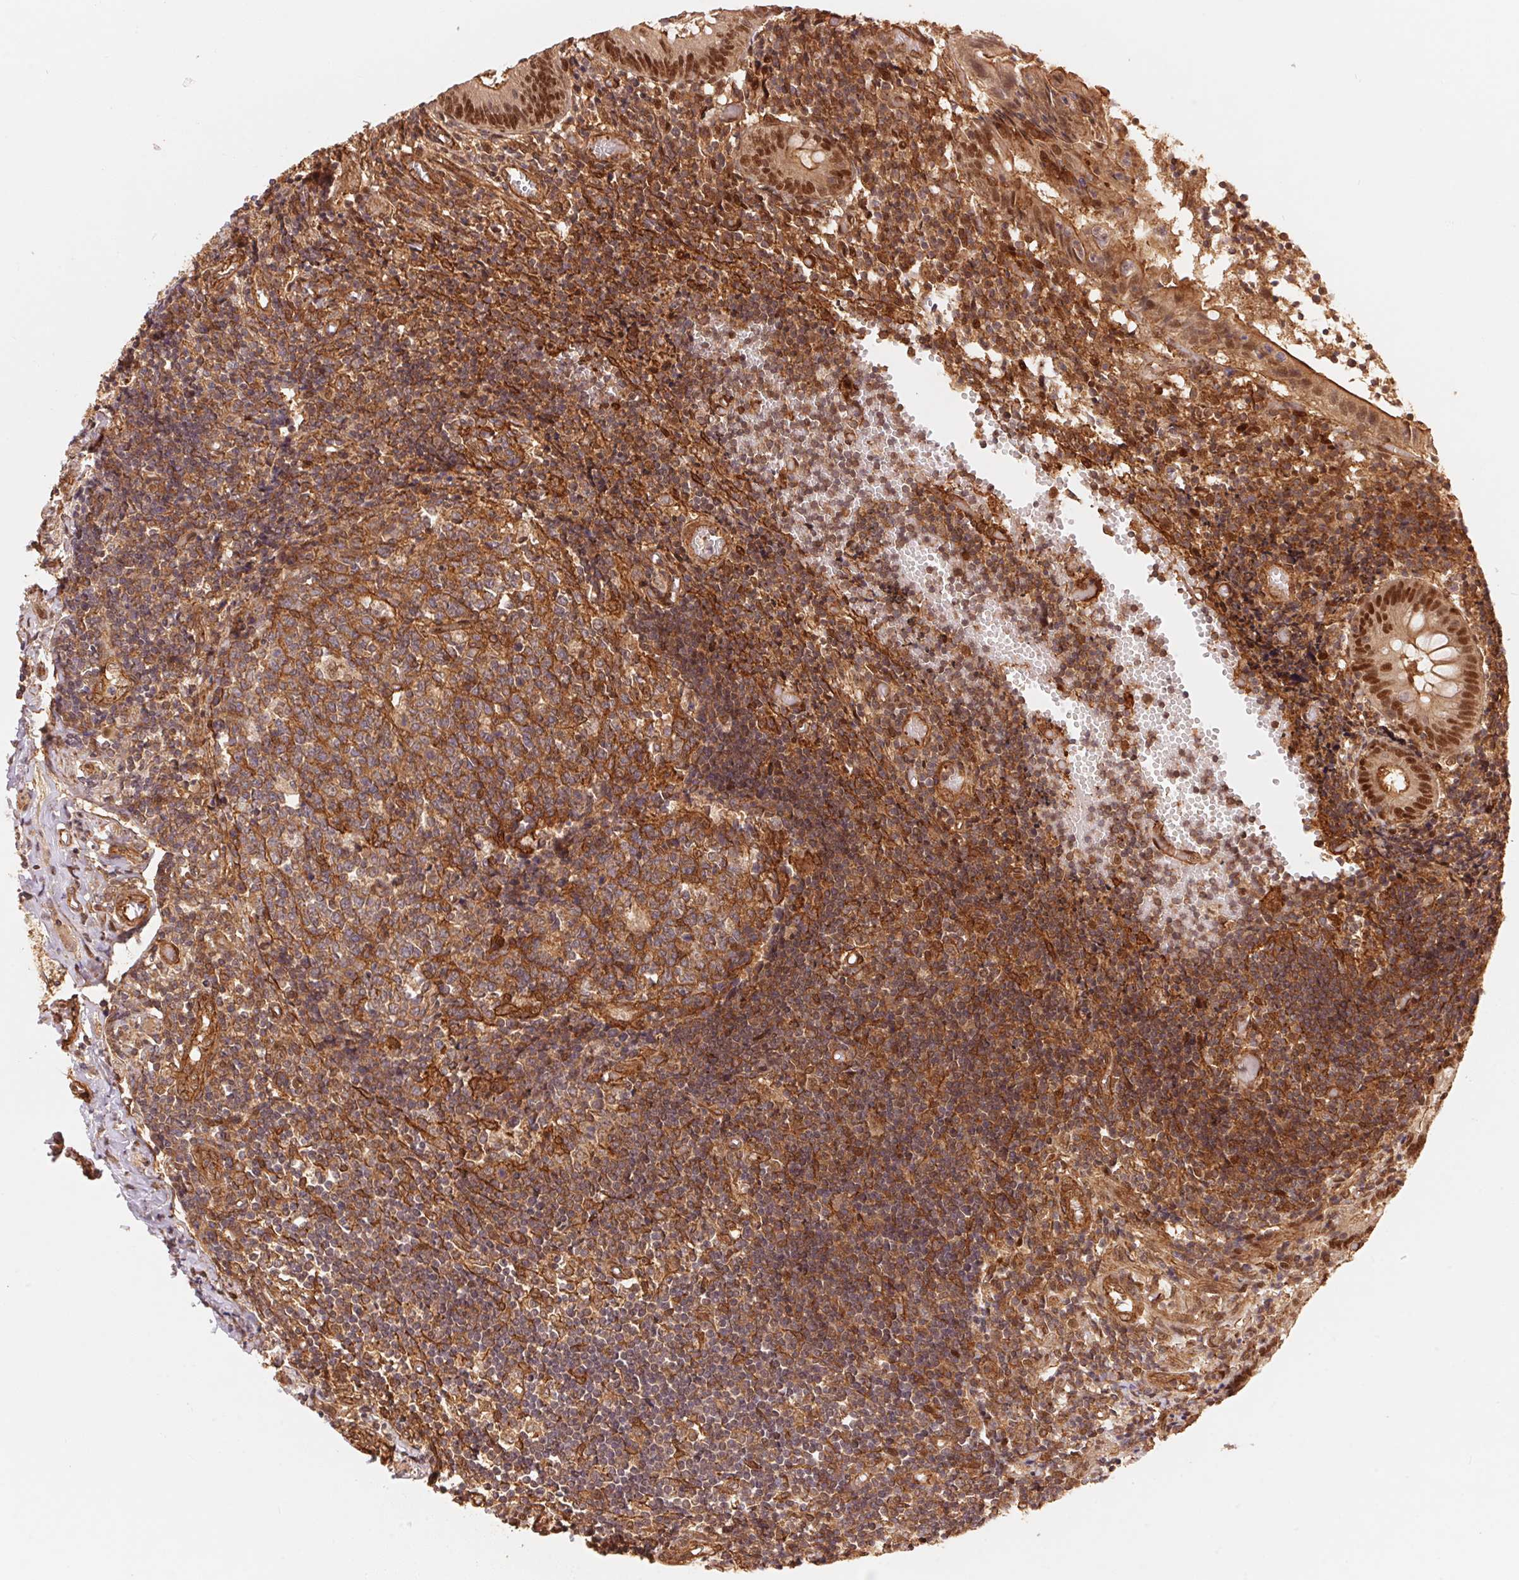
{"staining": {"intensity": "moderate", "quantity": ">75%", "location": "cytoplasmic/membranous,nuclear"}, "tissue": "appendix", "cell_type": "Glandular cells", "image_type": "normal", "snomed": [{"axis": "morphology", "description": "Normal tissue, NOS"}, {"axis": "topography", "description": "Appendix"}], "caption": "High-power microscopy captured an IHC image of benign appendix, revealing moderate cytoplasmic/membranous,nuclear expression in approximately >75% of glandular cells. (Brightfield microscopy of DAB IHC at high magnification).", "gene": "TNIP2", "patient": {"sex": "female", "age": 32}}